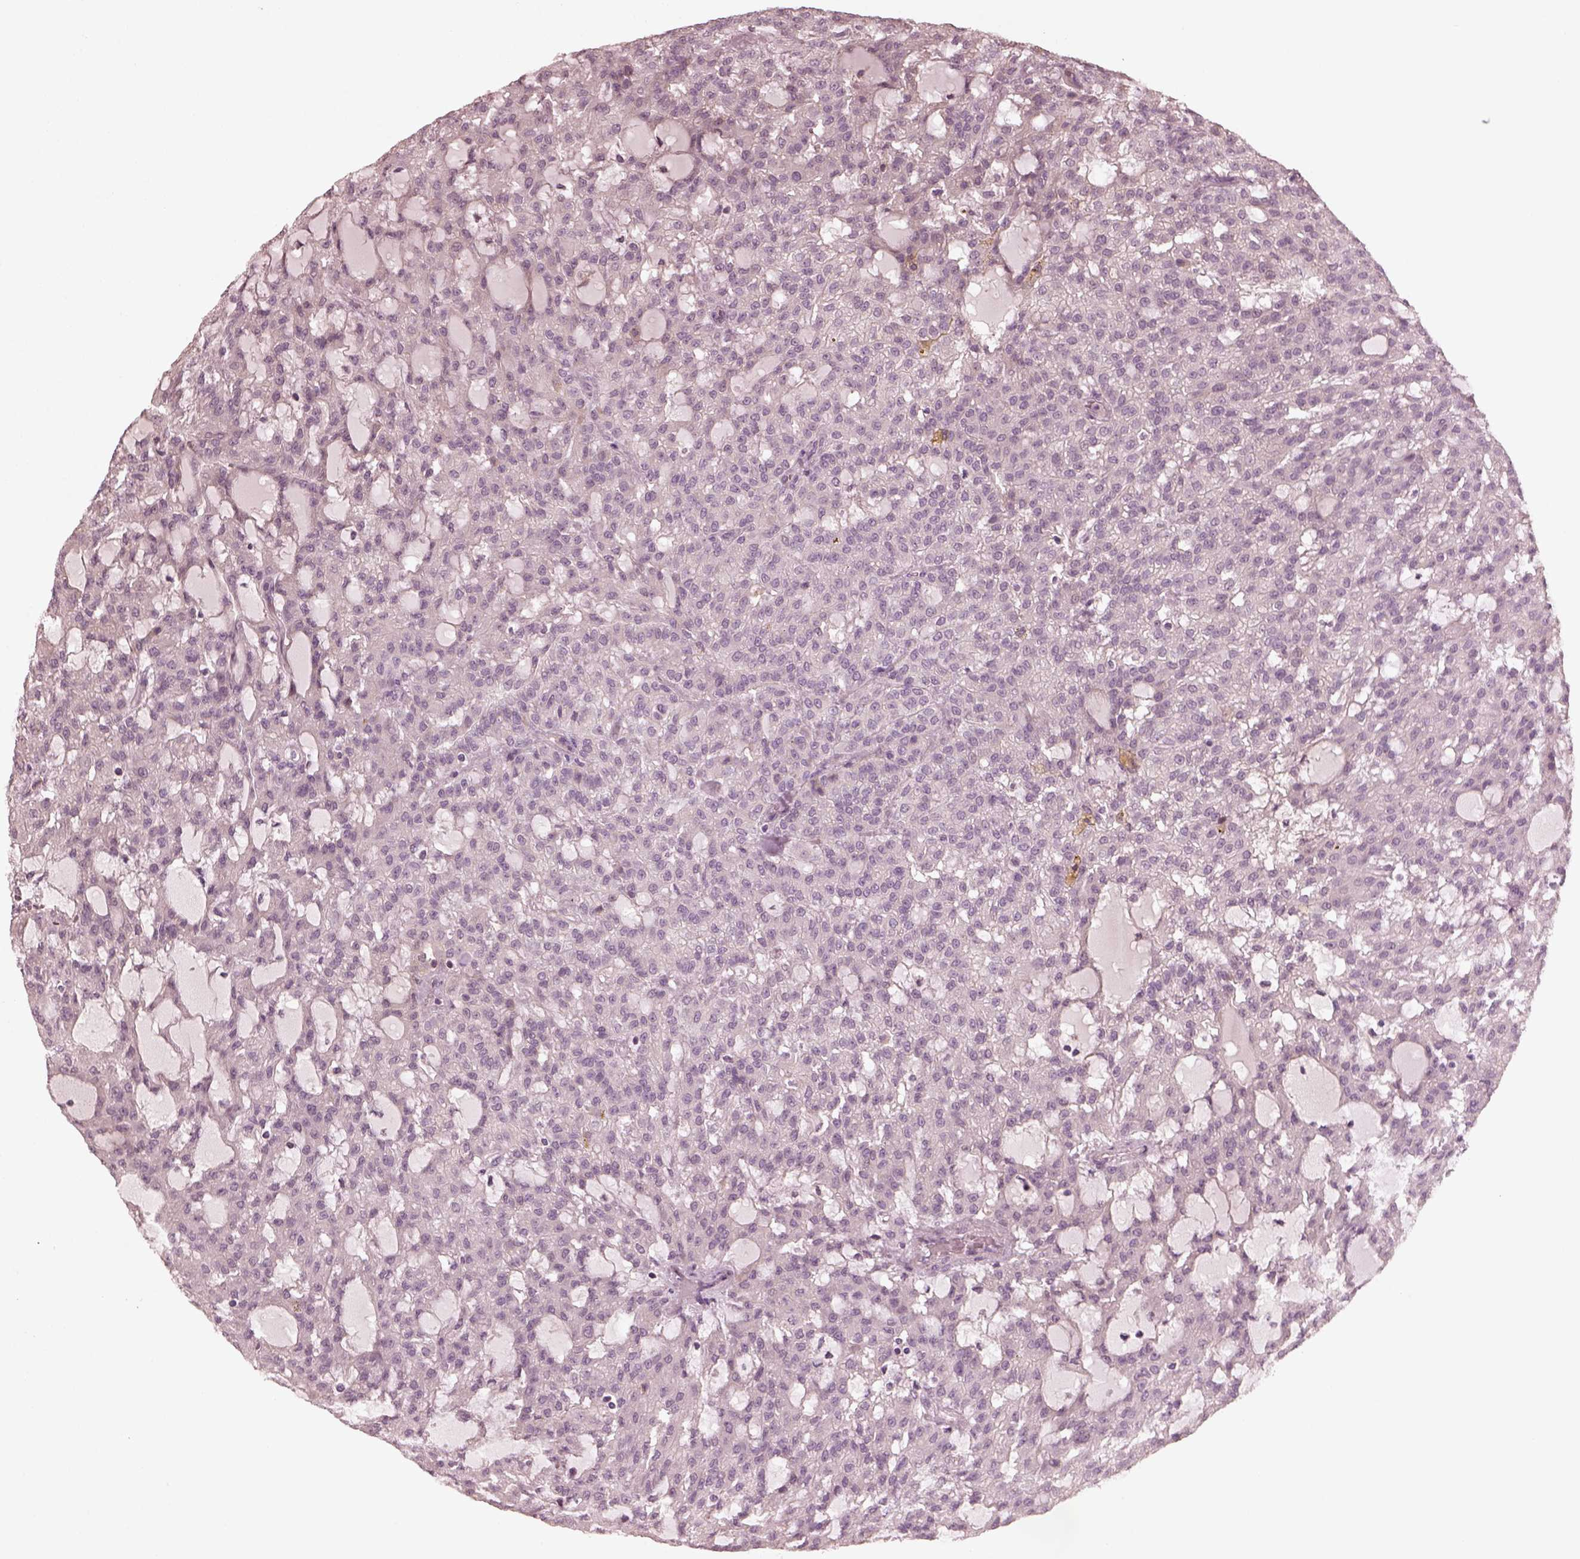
{"staining": {"intensity": "negative", "quantity": "none", "location": "none"}, "tissue": "renal cancer", "cell_type": "Tumor cells", "image_type": "cancer", "snomed": [{"axis": "morphology", "description": "Adenocarcinoma, NOS"}, {"axis": "topography", "description": "Kidney"}], "caption": "High magnification brightfield microscopy of renal cancer (adenocarcinoma) stained with DAB (brown) and counterstained with hematoxylin (blue): tumor cells show no significant staining.", "gene": "OPTC", "patient": {"sex": "male", "age": 63}}